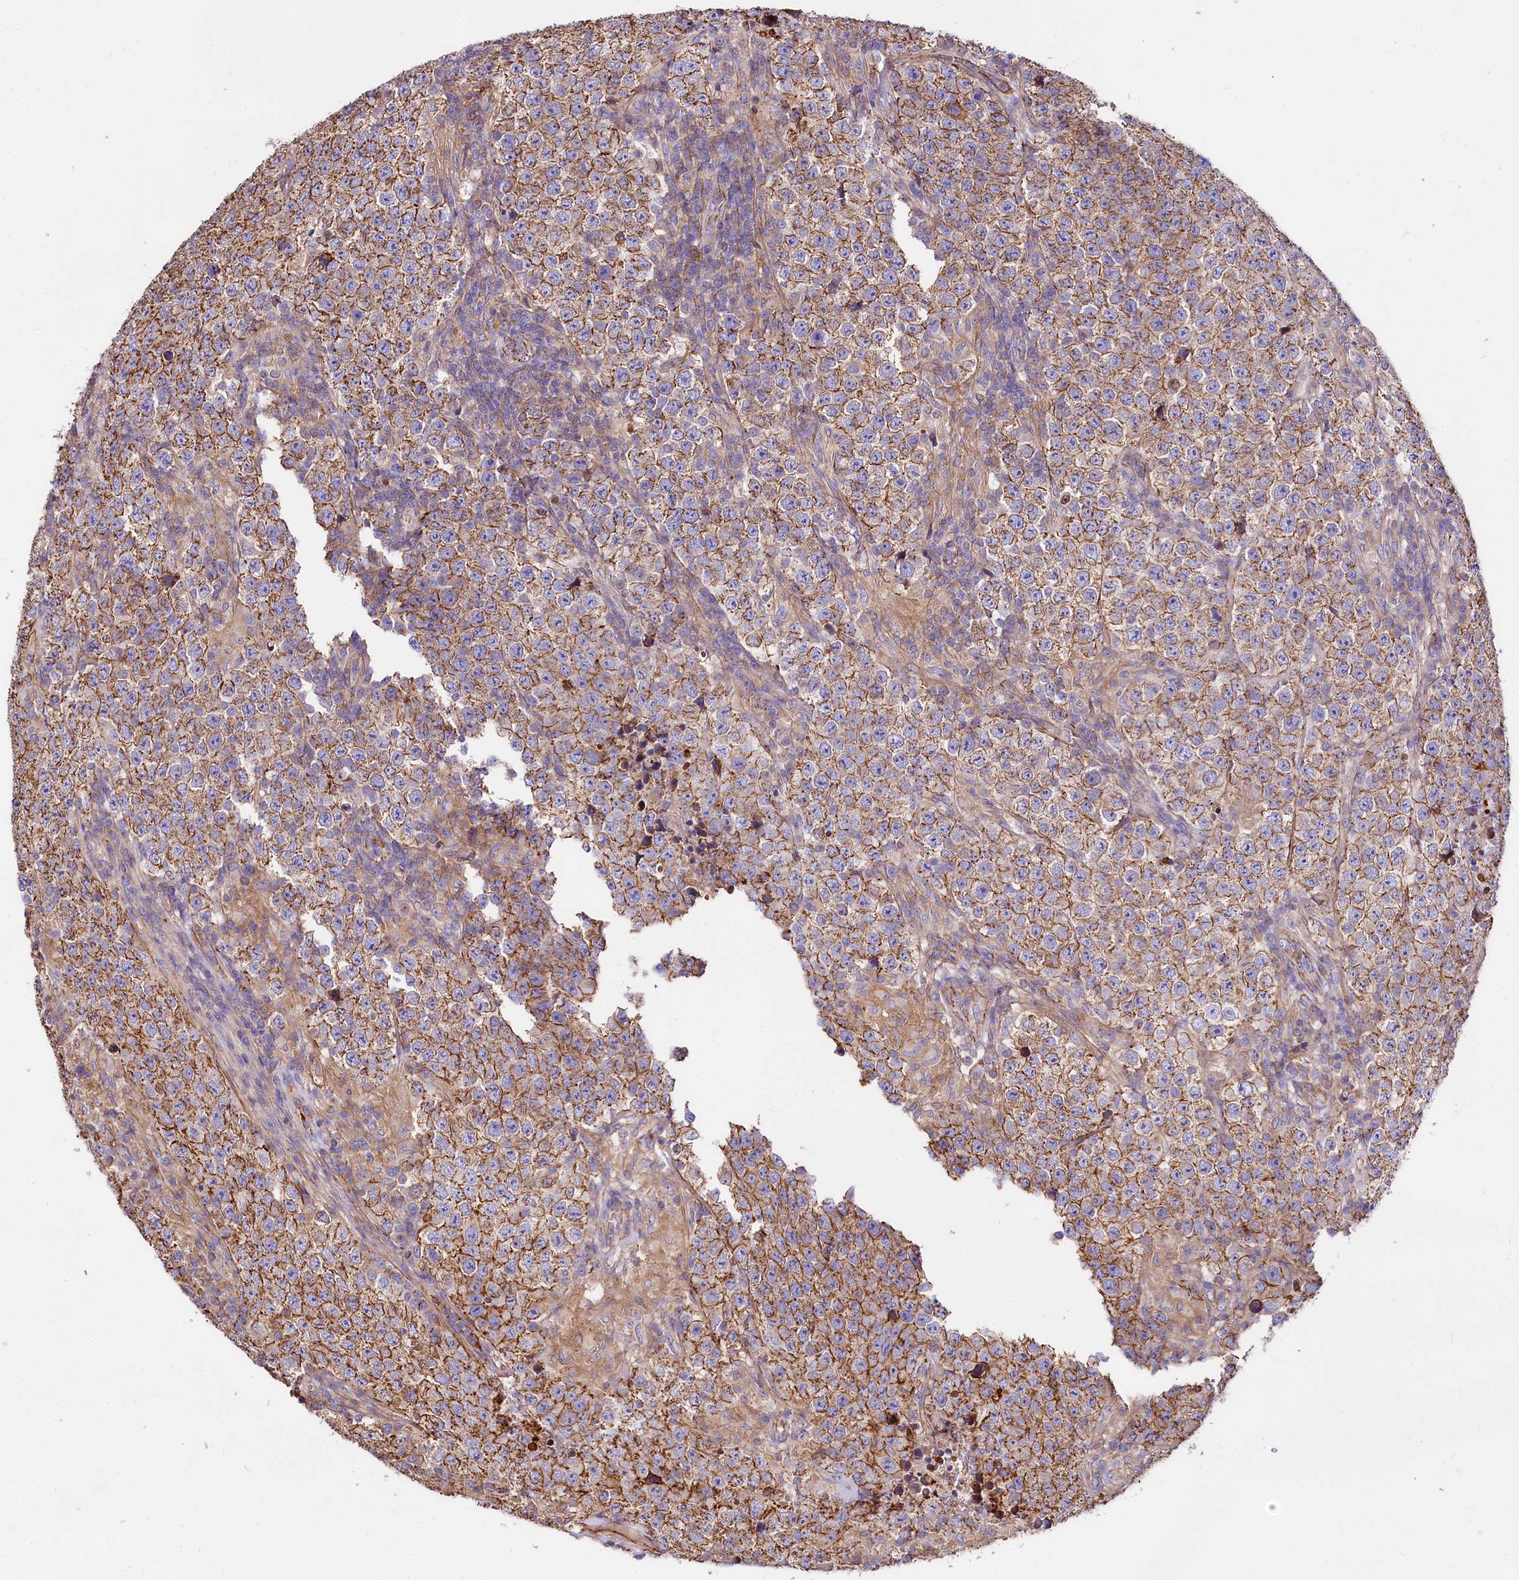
{"staining": {"intensity": "moderate", "quantity": ">75%", "location": "cytoplasmic/membranous"}, "tissue": "testis cancer", "cell_type": "Tumor cells", "image_type": "cancer", "snomed": [{"axis": "morphology", "description": "Normal tissue, NOS"}, {"axis": "morphology", "description": "Urothelial carcinoma, High grade"}, {"axis": "morphology", "description": "Seminoma, NOS"}, {"axis": "morphology", "description": "Carcinoma, Embryonal, NOS"}, {"axis": "topography", "description": "Urinary bladder"}, {"axis": "topography", "description": "Testis"}], "caption": "DAB immunohistochemical staining of testis embryonal carcinoma reveals moderate cytoplasmic/membranous protein expression in approximately >75% of tumor cells. Nuclei are stained in blue.", "gene": "FCHSD2", "patient": {"sex": "male", "age": 41}}